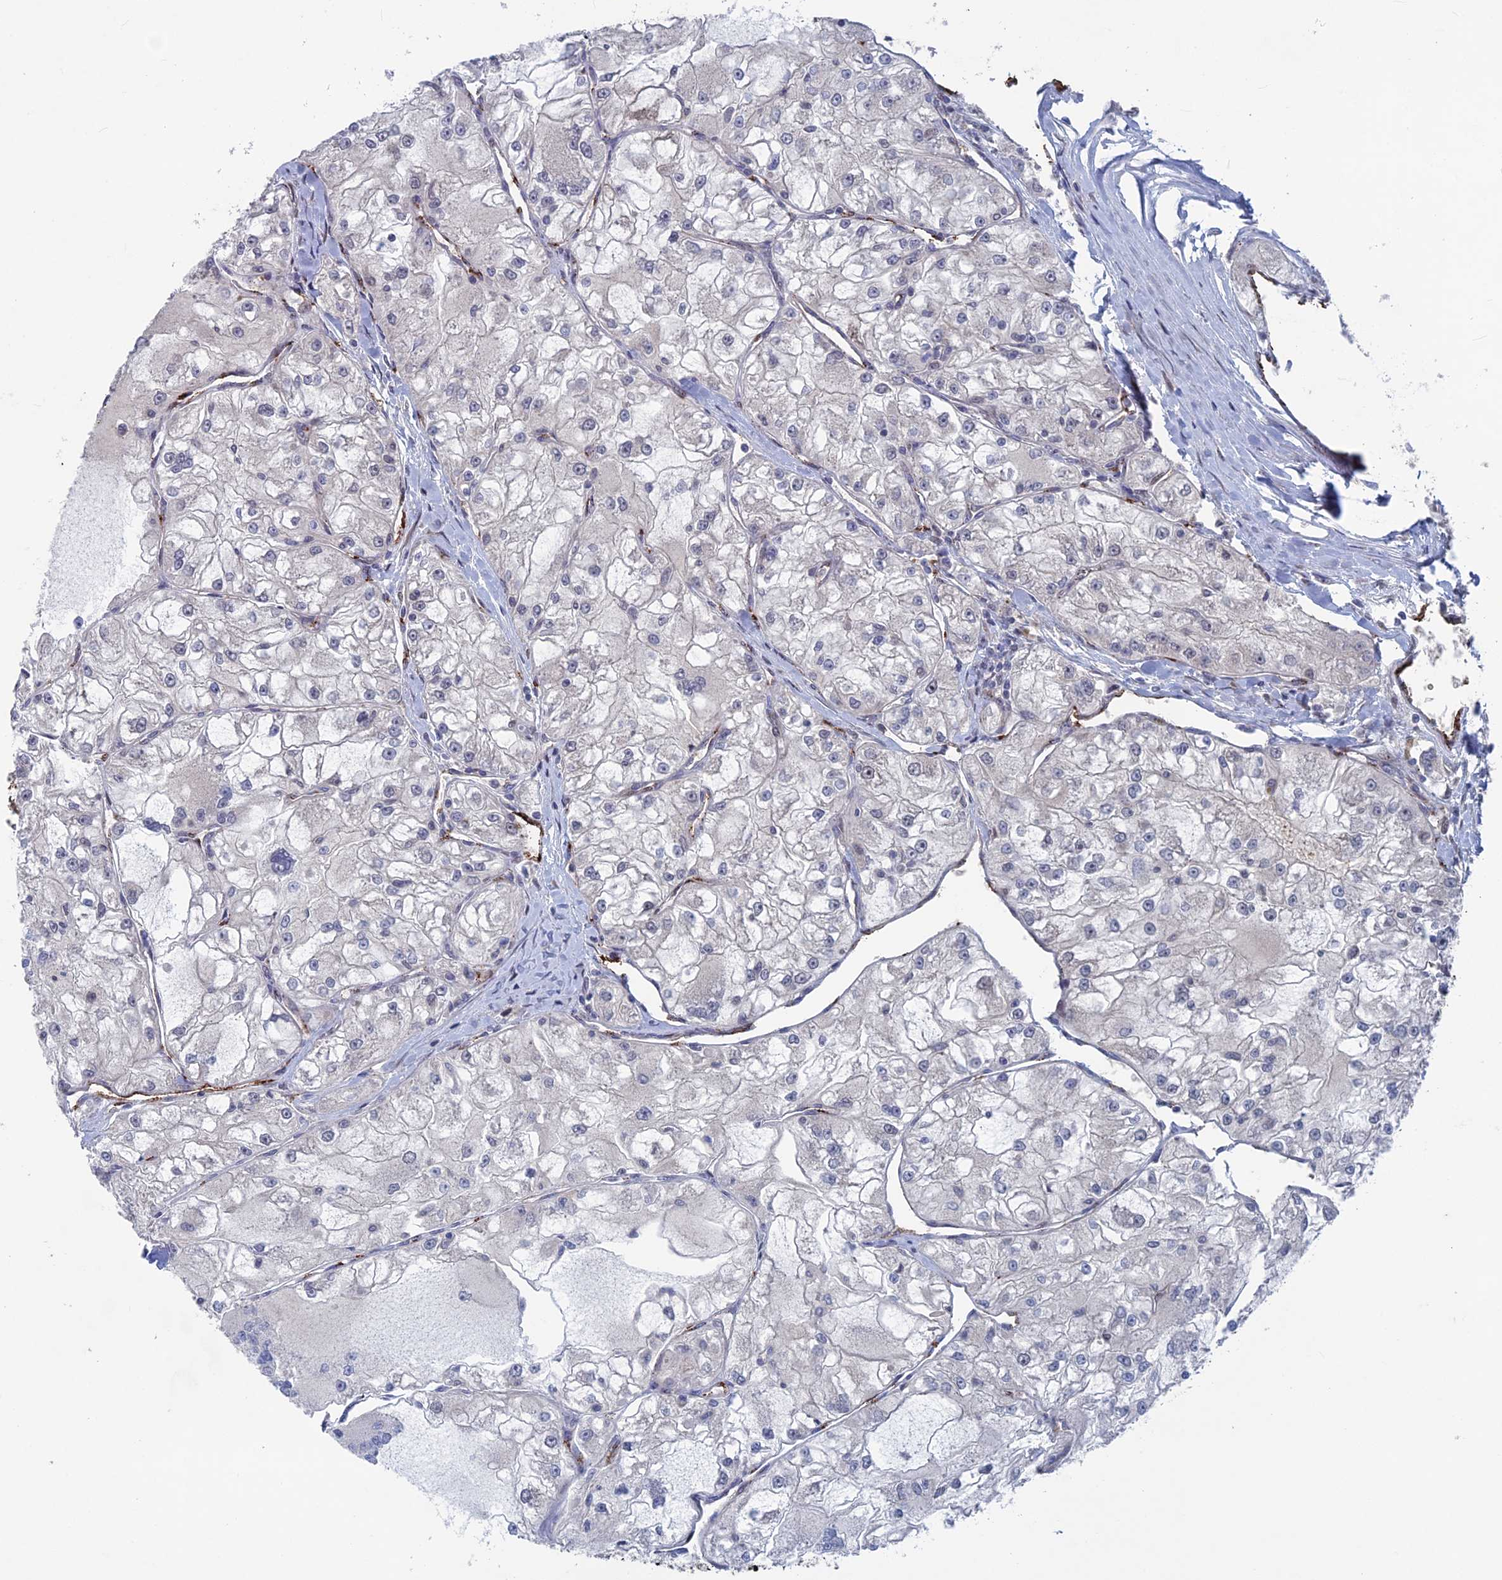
{"staining": {"intensity": "negative", "quantity": "none", "location": "none"}, "tissue": "renal cancer", "cell_type": "Tumor cells", "image_type": "cancer", "snomed": [{"axis": "morphology", "description": "Adenocarcinoma, NOS"}, {"axis": "topography", "description": "Kidney"}], "caption": "The image displays no staining of tumor cells in renal cancer.", "gene": "SH3D21", "patient": {"sex": "female", "age": 72}}